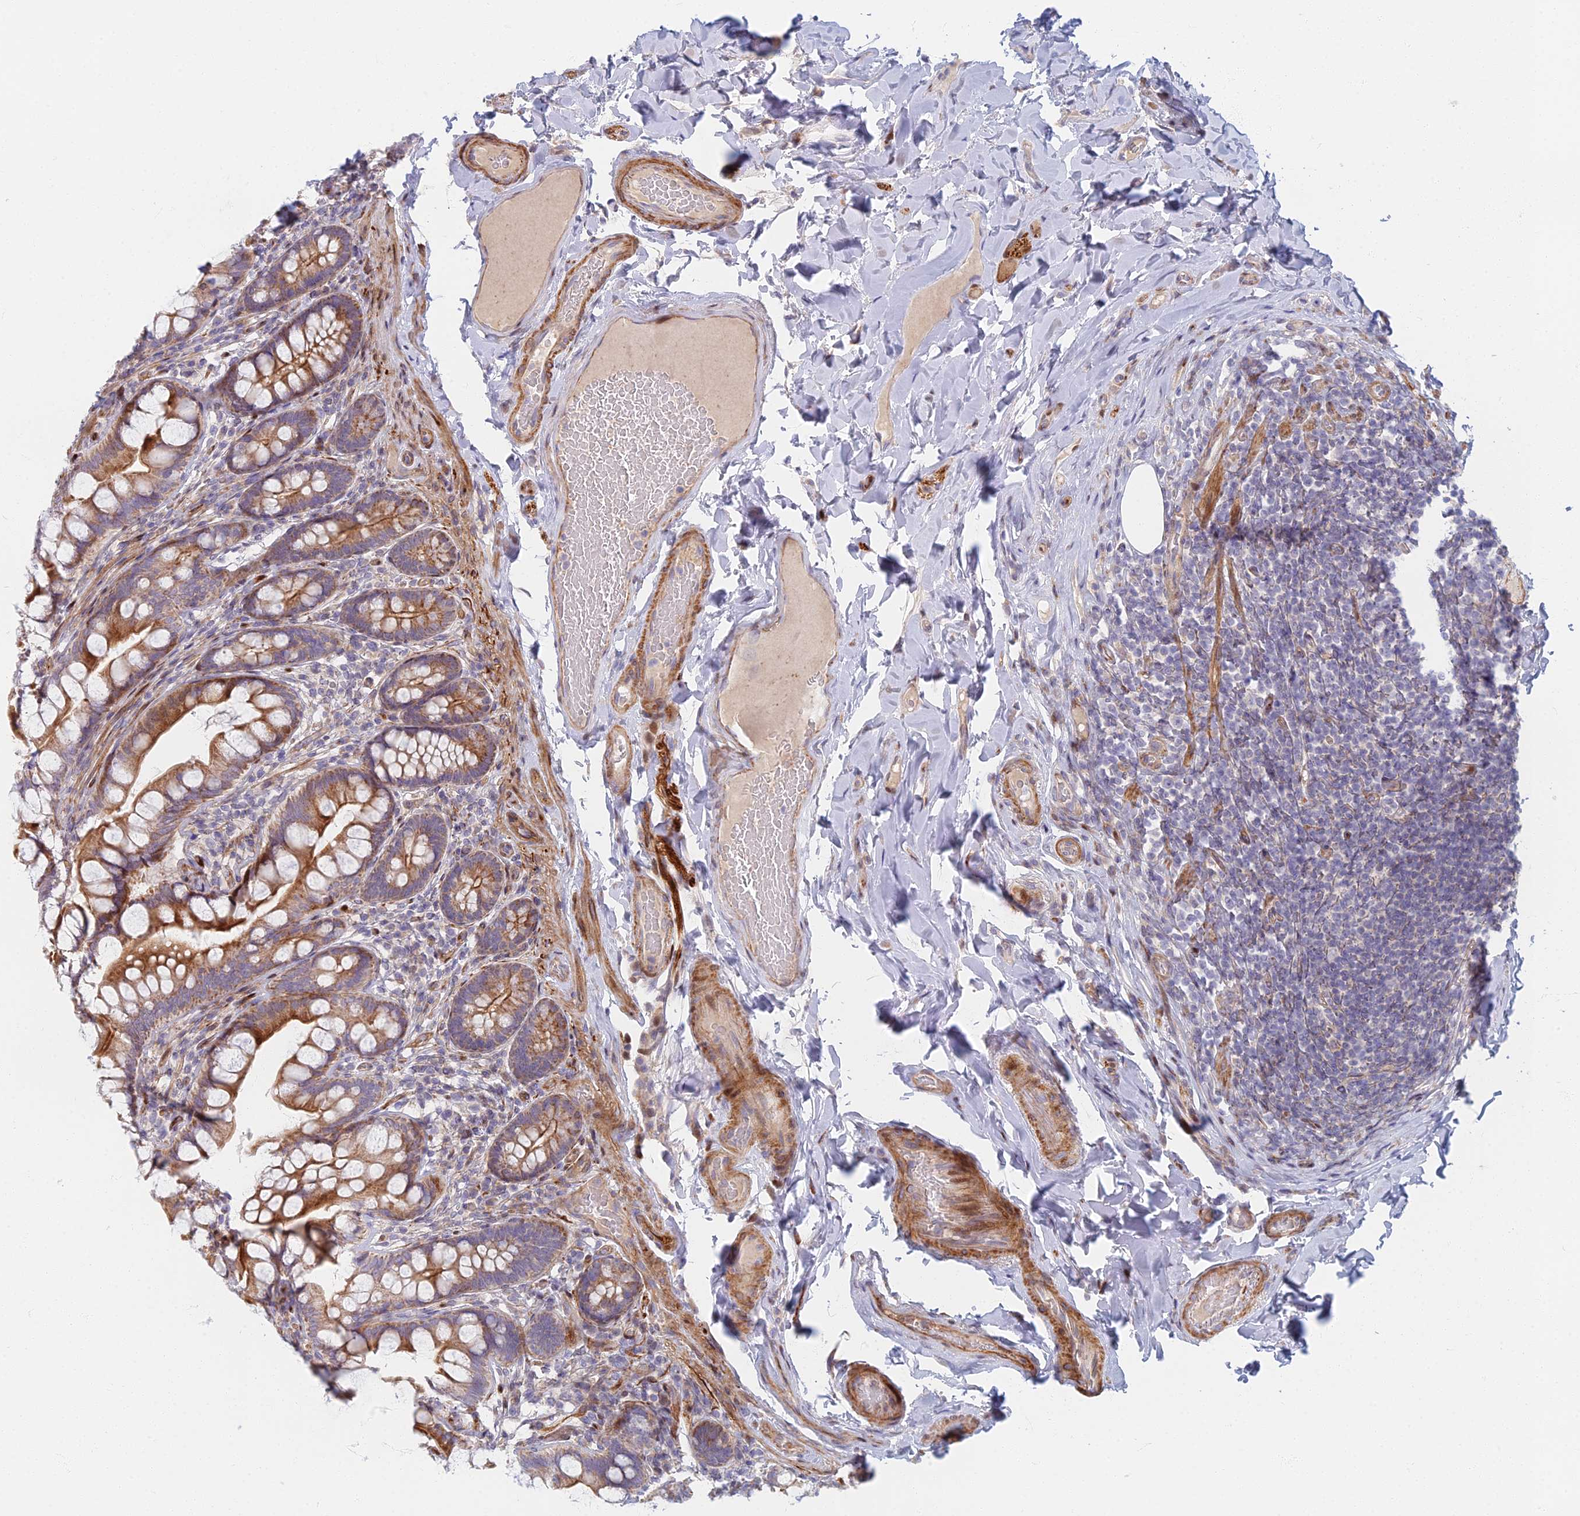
{"staining": {"intensity": "moderate", "quantity": ">75%", "location": "cytoplasmic/membranous"}, "tissue": "small intestine", "cell_type": "Glandular cells", "image_type": "normal", "snomed": [{"axis": "morphology", "description": "Normal tissue, NOS"}, {"axis": "topography", "description": "Small intestine"}], "caption": "Glandular cells demonstrate moderate cytoplasmic/membranous positivity in approximately >75% of cells in normal small intestine. (IHC, brightfield microscopy, high magnification).", "gene": "C15orf40", "patient": {"sex": "male", "age": 70}}